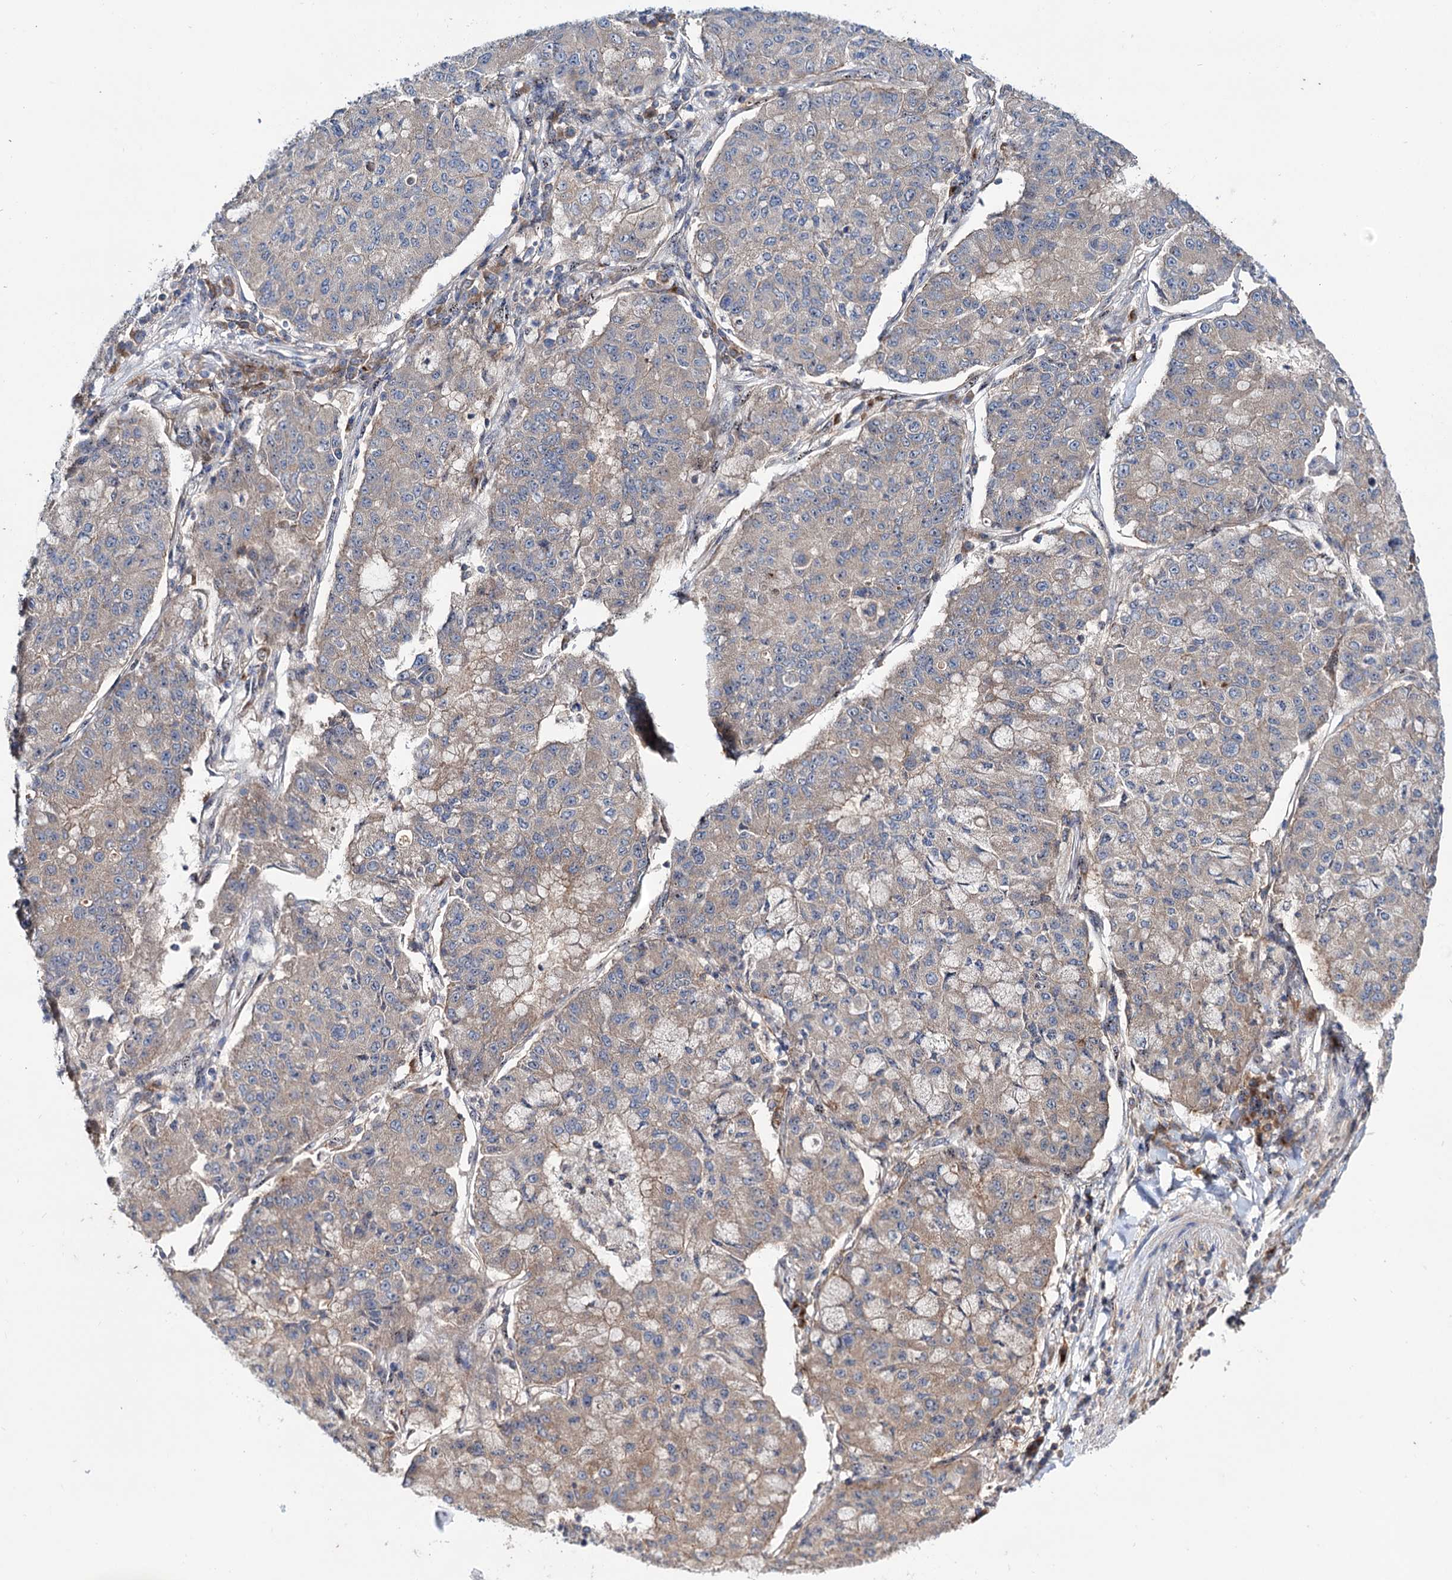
{"staining": {"intensity": "weak", "quantity": "25%-75%", "location": "cytoplasmic/membranous"}, "tissue": "lung cancer", "cell_type": "Tumor cells", "image_type": "cancer", "snomed": [{"axis": "morphology", "description": "Squamous cell carcinoma, NOS"}, {"axis": "topography", "description": "Lung"}], "caption": "Immunohistochemistry of lung cancer exhibits low levels of weak cytoplasmic/membranous expression in approximately 25%-75% of tumor cells.", "gene": "SEC24A", "patient": {"sex": "male", "age": 74}}